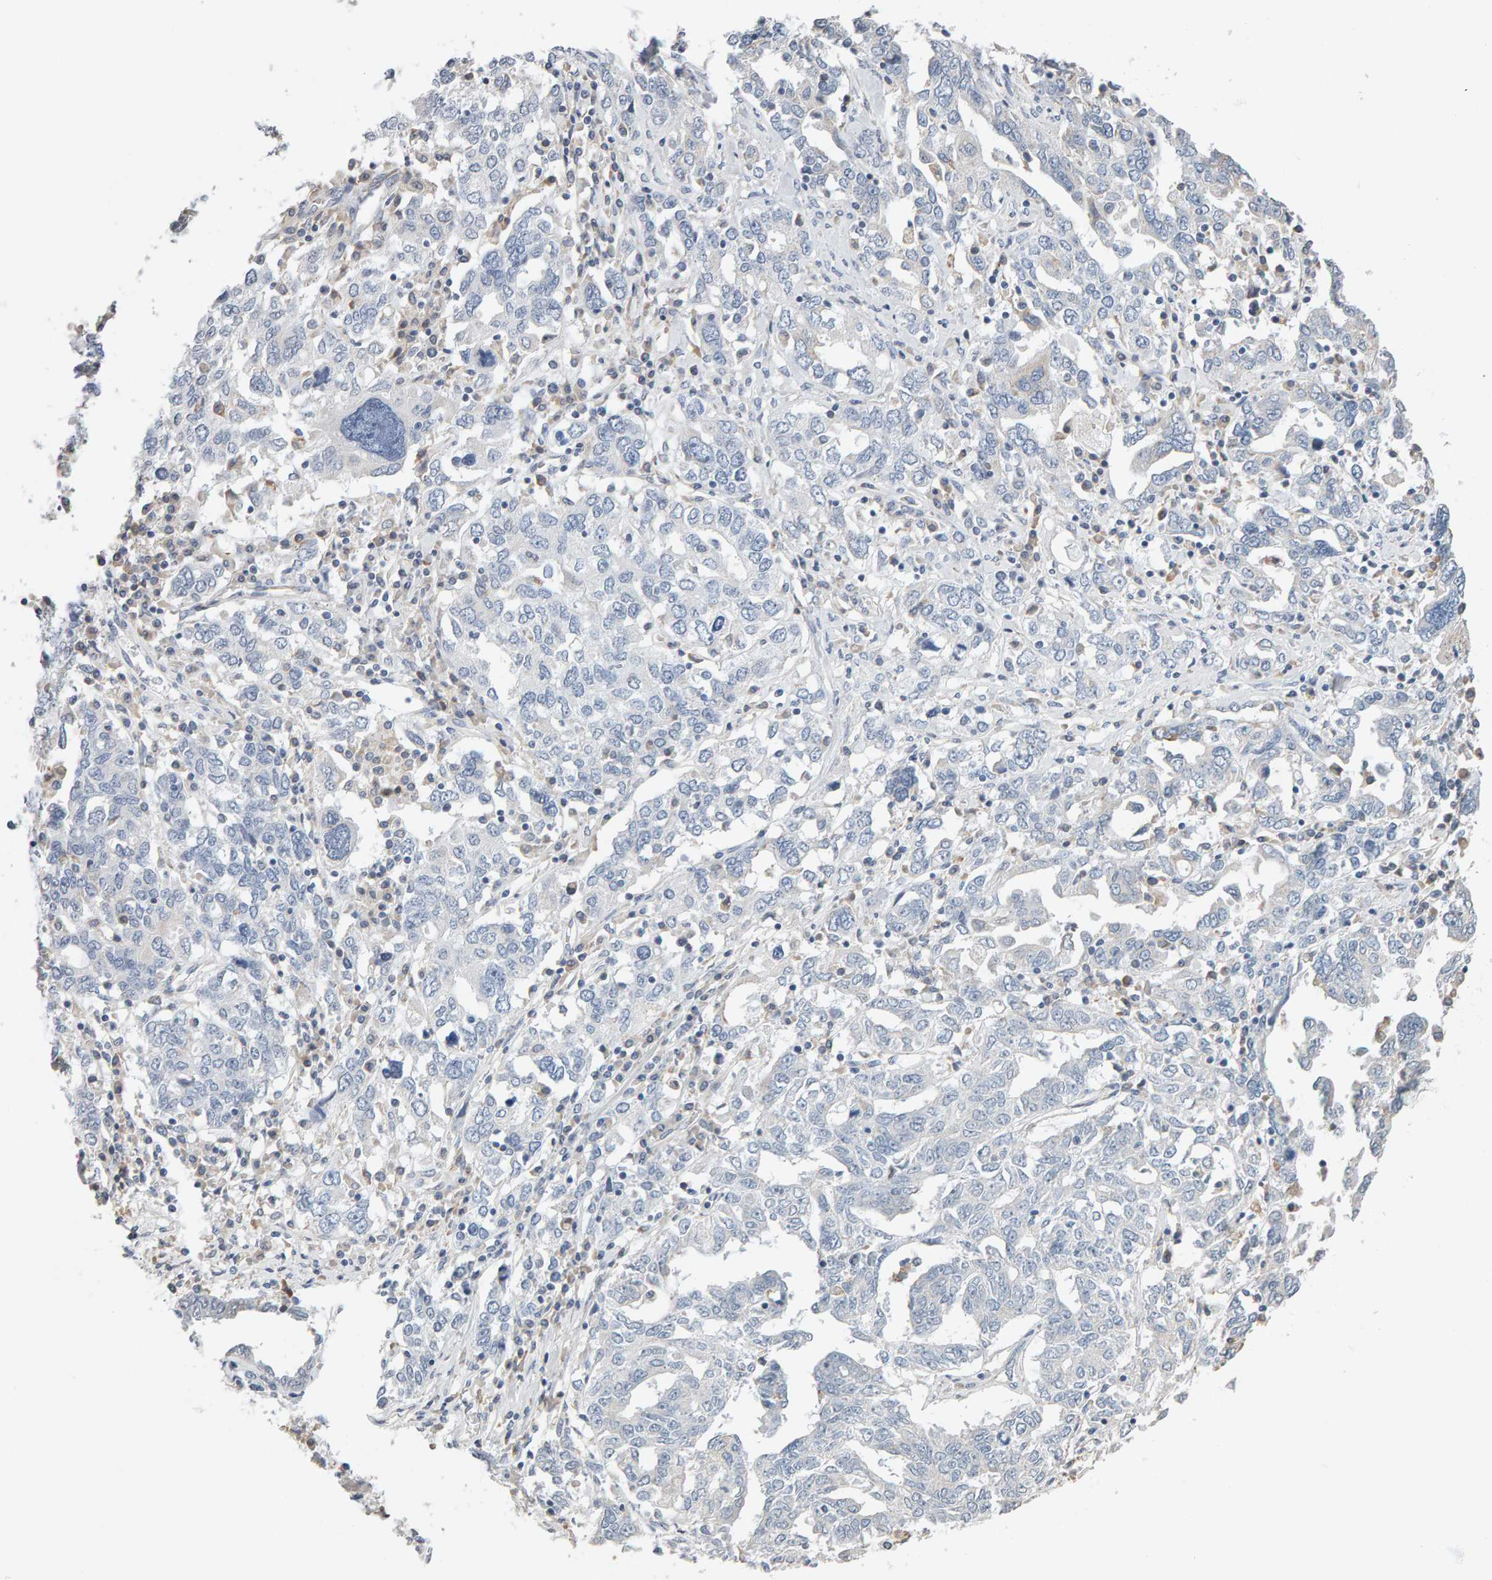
{"staining": {"intensity": "negative", "quantity": "none", "location": "none"}, "tissue": "ovarian cancer", "cell_type": "Tumor cells", "image_type": "cancer", "snomed": [{"axis": "morphology", "description": "Carcinoma, endometroid"}, {"axis": "topography", "description": "Ovary"}], "caption": "This is an immunohistochemistry (IHC) histopathology image of human ovarian cancer (endometroid carcinoma). There is no positivity in tumor cells.", "gene": "ADHFE1", "patient": {"sex": "female", "age": 62}}